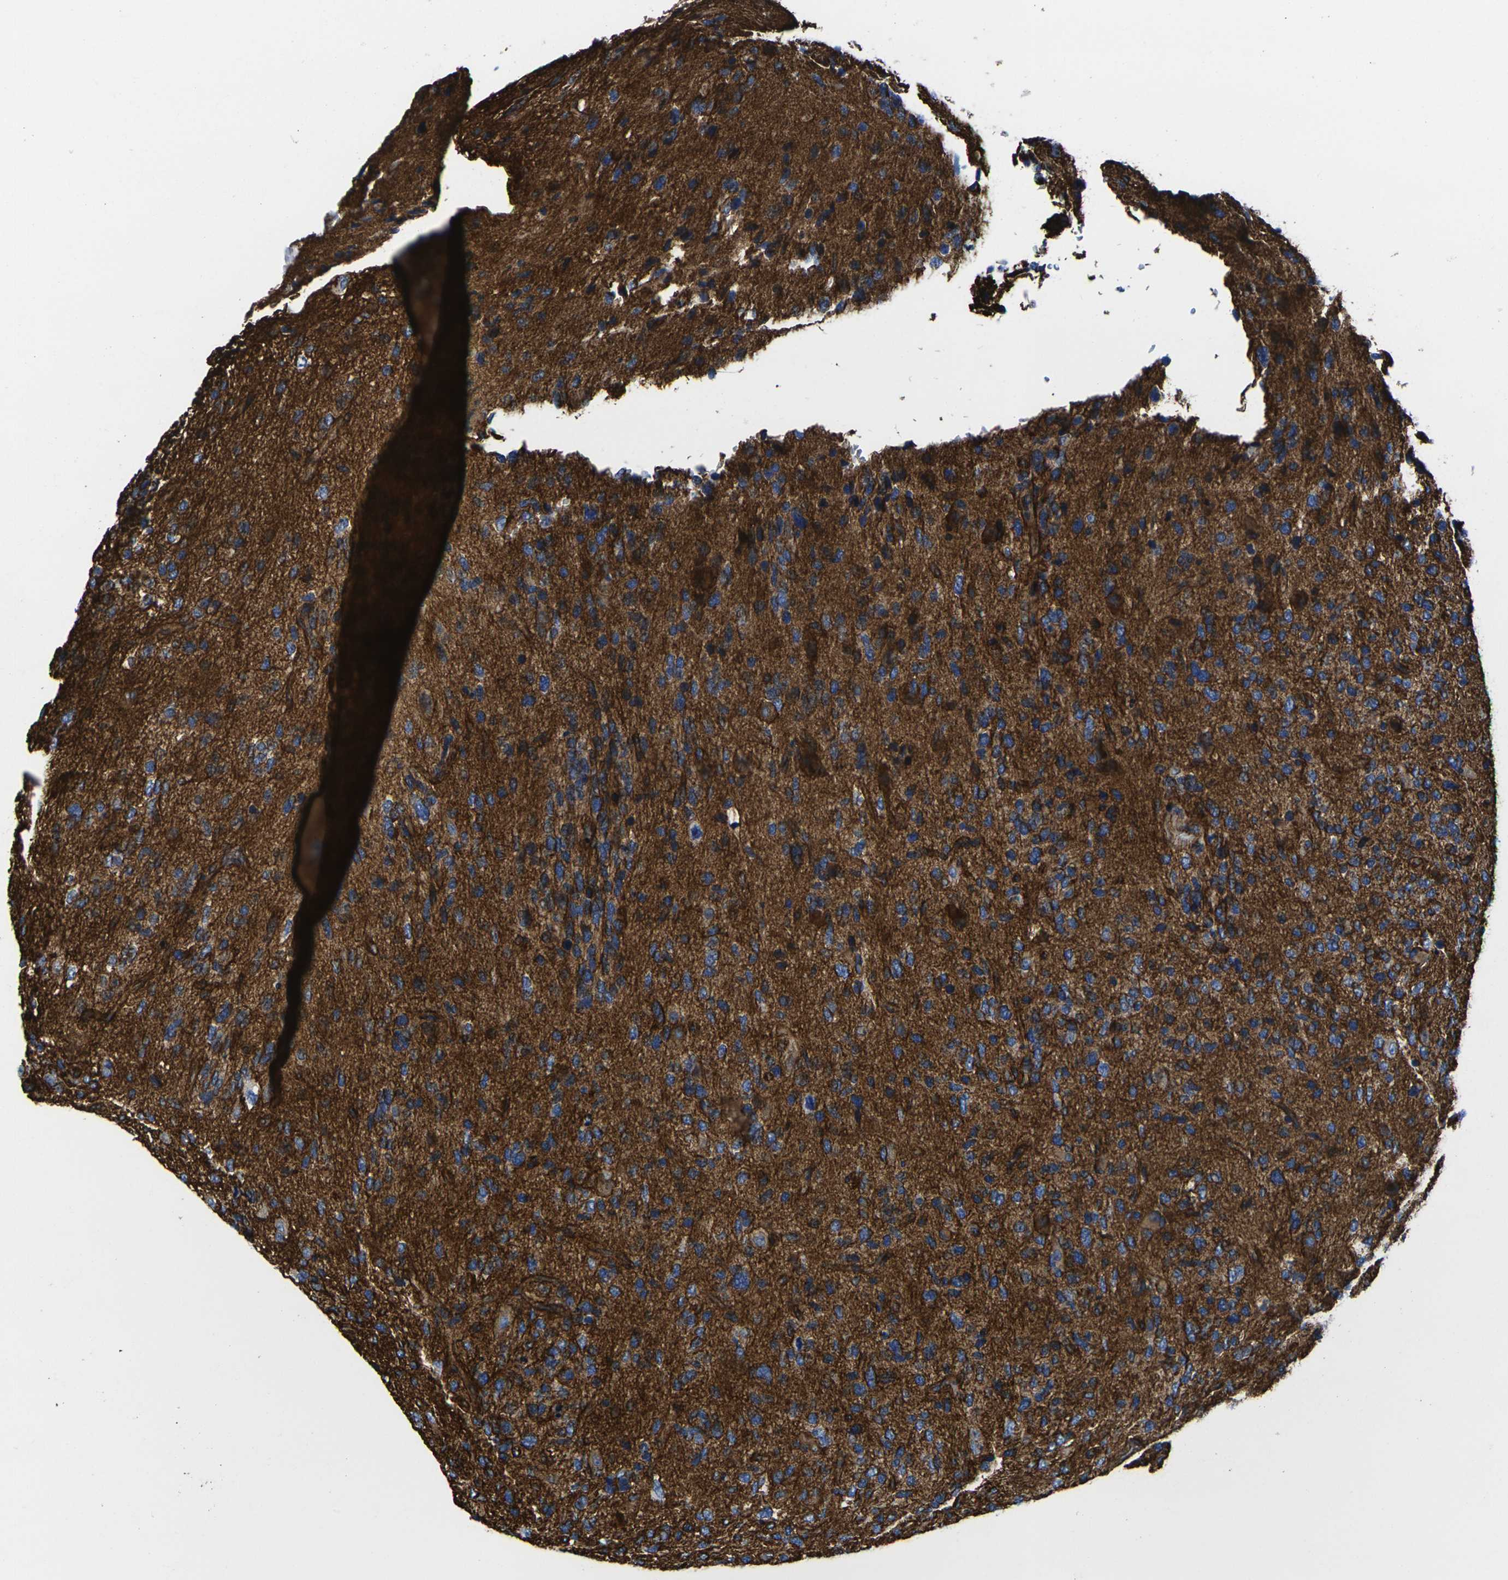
{"staining": {"intensity": "strong", "quantity": ">75%", "location": "cytoplasmic/membranous"}, "tissue": "glioma", "cell_type": "Tumor cells", "image_type": "cancer", "snomed": [{"axis": "morphology", "description": "Glioma, malignant, High grade"}, {"axis": "topography", "description": "Brain"}], "caption": "Glioma stained with DAB (3,3'-diaminobenzidine) IHC exhibits high levels of strong cytoplasmic/membranous positivity in approximately >75% of tumor cells.", "gene": "NUMB", "patient": {"sex": "female", "age": 58}}